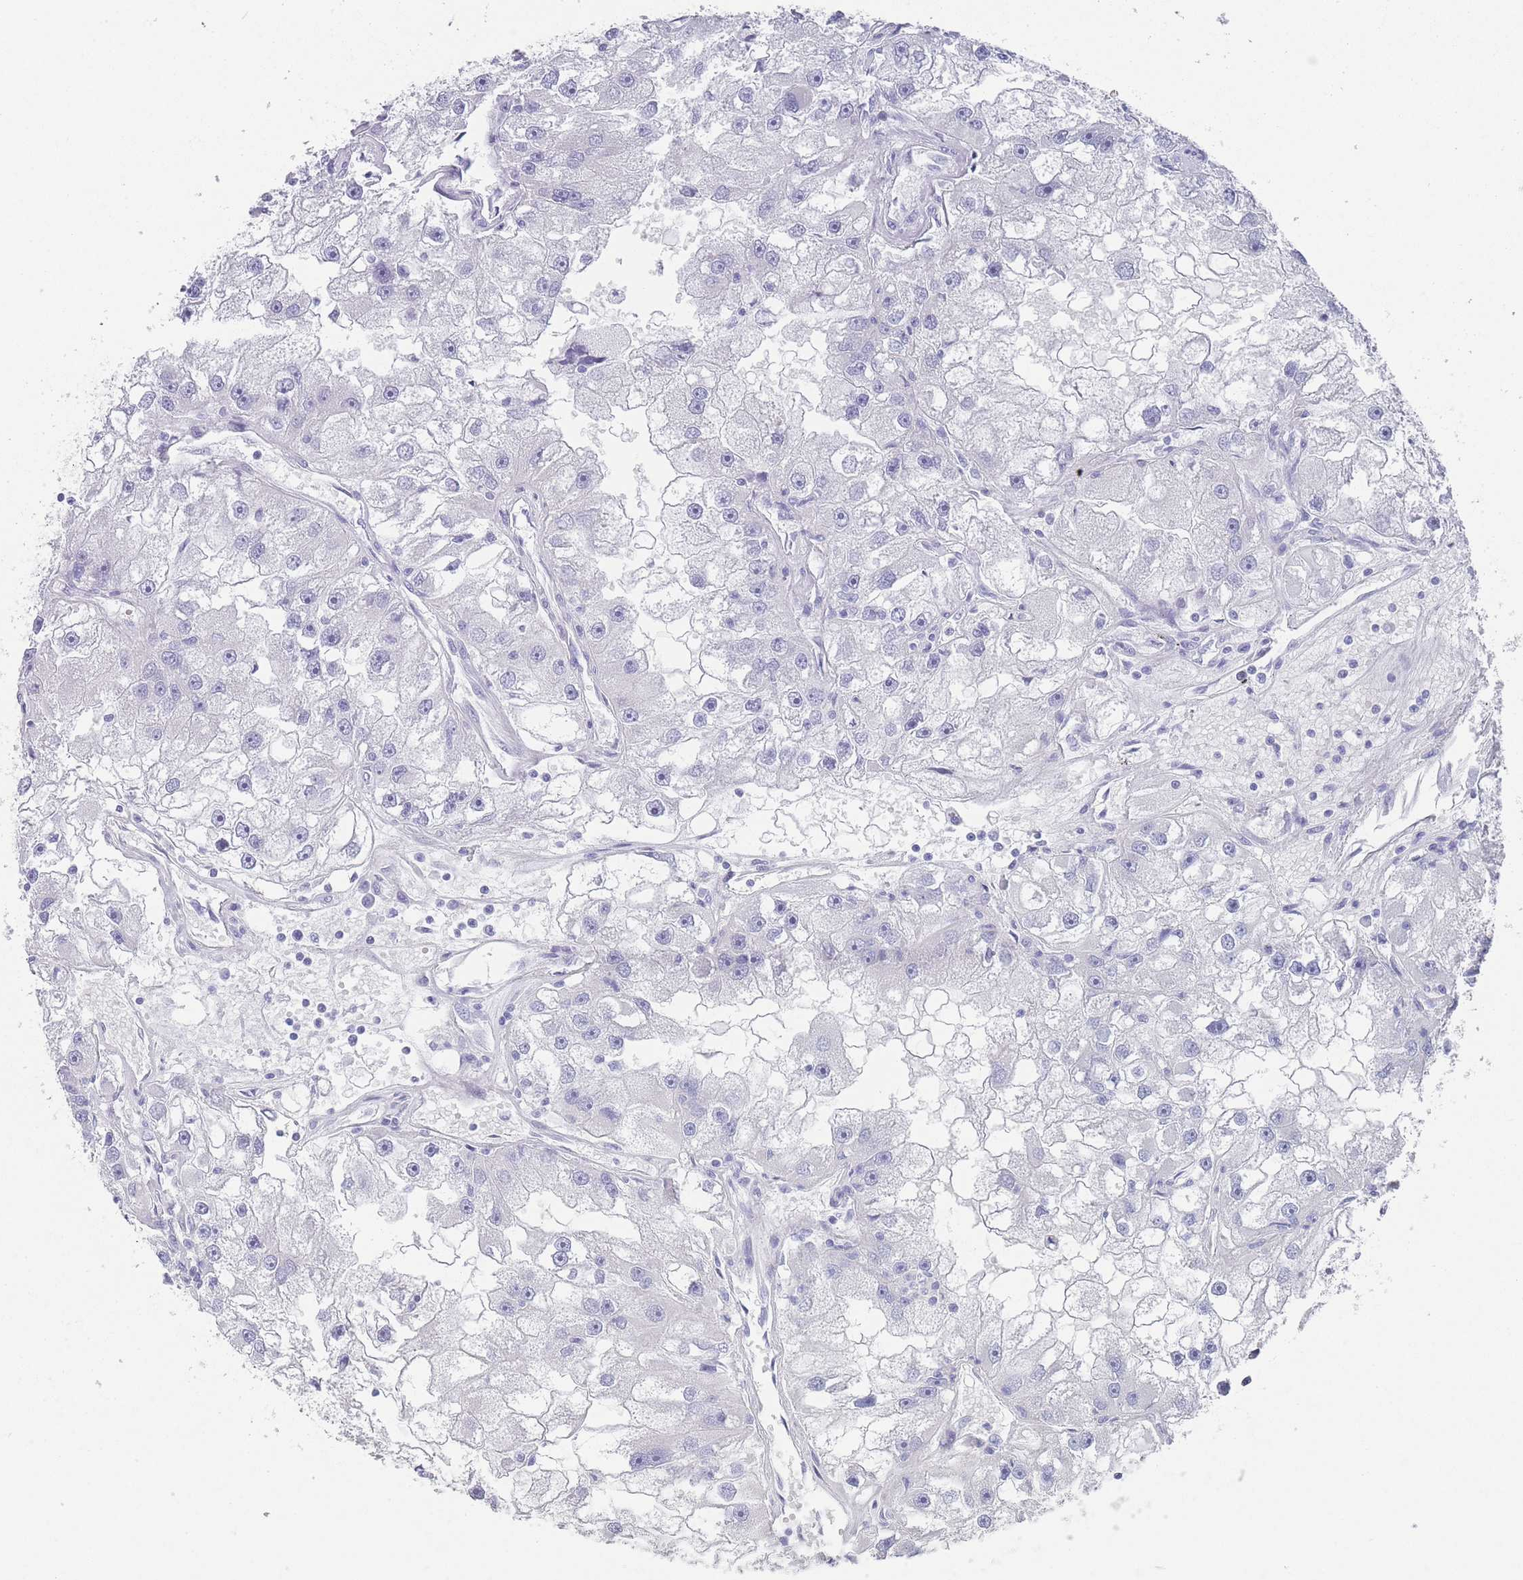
{"staining": {"intensity": "negative", "quantity": "none", "location": "none"}, "tissue": "renal cancer", "cell_type": "Tumor cells", "image_type": "cancer", "snomed": [{"axis": "morphology", "description": "Adenocarcinoma, NOS"}, {"axis": "topography", "description": "Kidney"}], "caption": "High magnification brightfield microscopy of renal adenocarcinoma stained with DAB (brown) and counterstained with hematoxylin (blue): tumor cells show no significant staining. (Stains: DAB IHC with hematoxylin counter stain, Microscopy: brightfield microscopy at high magnification).", "gene": "RAB2B", "patient": {"sex": "male", "age": 63}}